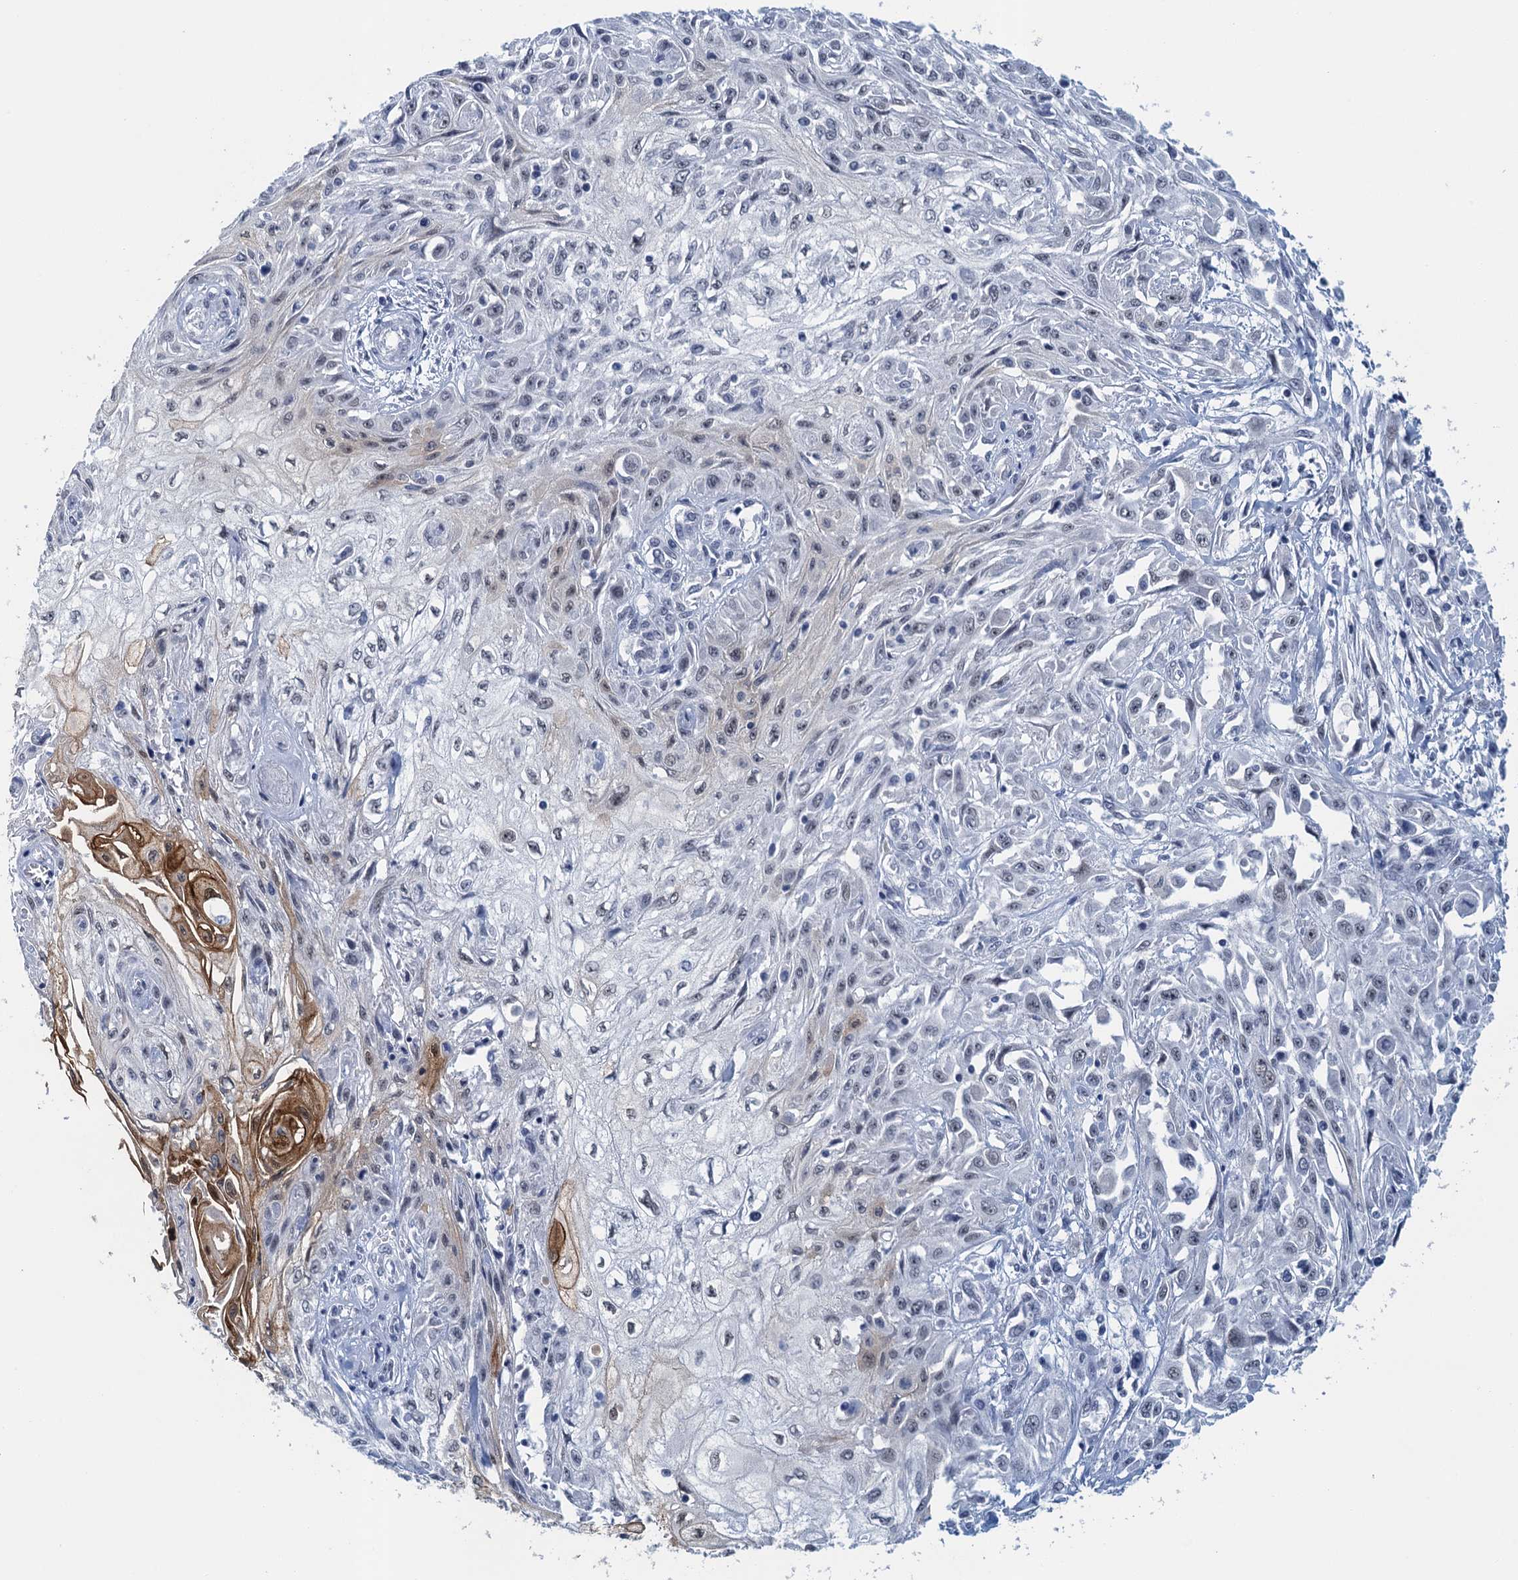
{"staining": {"intensity": "moderate", "quantity": "<25%", "location": "cytoplasmic/membranous"}, "tissue": "skin cancer", "cell_type": "Tumor cells", "image_type": "cancer", "snomed": [{"axis": "morphology", "description": "Squamous cell carcinoma, NOS"}, {"axis": "morphology", "description": "Squamous cell carcinoma, metastatic, NOS"}, {"axis": "topography", "description": "Skin"}, {"axis": "topography", "description": "Lymph node"}], "caption": "High-magnification brightfield microscopy of skin cancer stained with DAB (3,3'-diaminobenzidine) (brown) and counterstained with hematoxylin (blue). tumor cells exhibit moderate cytoplasmic/membranous expression is seen in about<25% of cells.", "gene": "EPS8L1", "patient": {"sex": "male", "age": 75}}